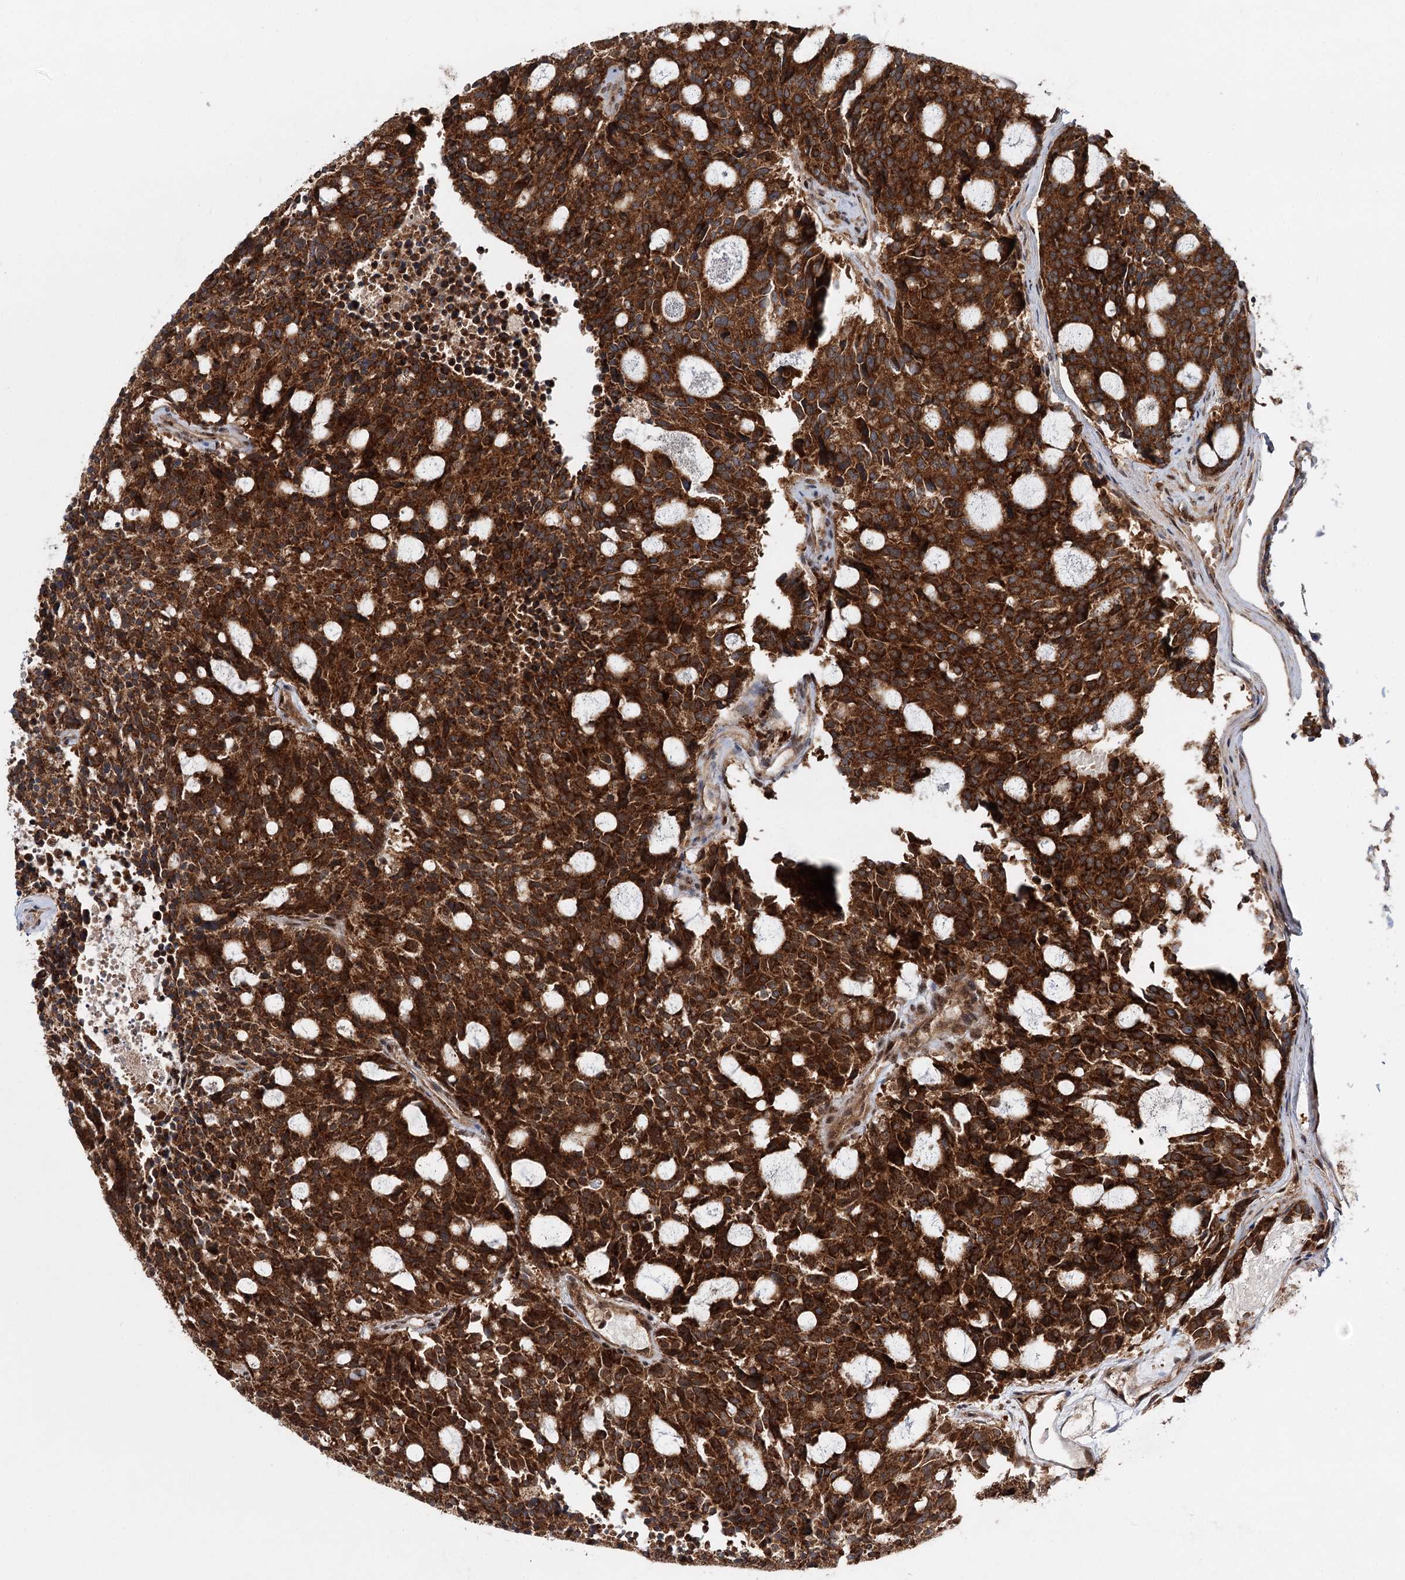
{"staining": {"intensity": "strong", "quantity": ">75%", "location": "cytoplasmic/membranous"}, "tissue": "carcinoid", "cell_type": "Tumor cells", "image_type": "cancer", "snomed": [{"axis": "morphology", "description": "Carcinoid, malignant, NOS"}, {"axis": "topography", "description": "Pancreas"}], "caption": "The image shows immunohistochemical staining of malignant carcinoid. There is strong cytoplasmic/membranous staining is appreciated in approximately >75% of tumor cells.", "gene": "C12orf4", "patient": {"sex": "female", "age": 54}}